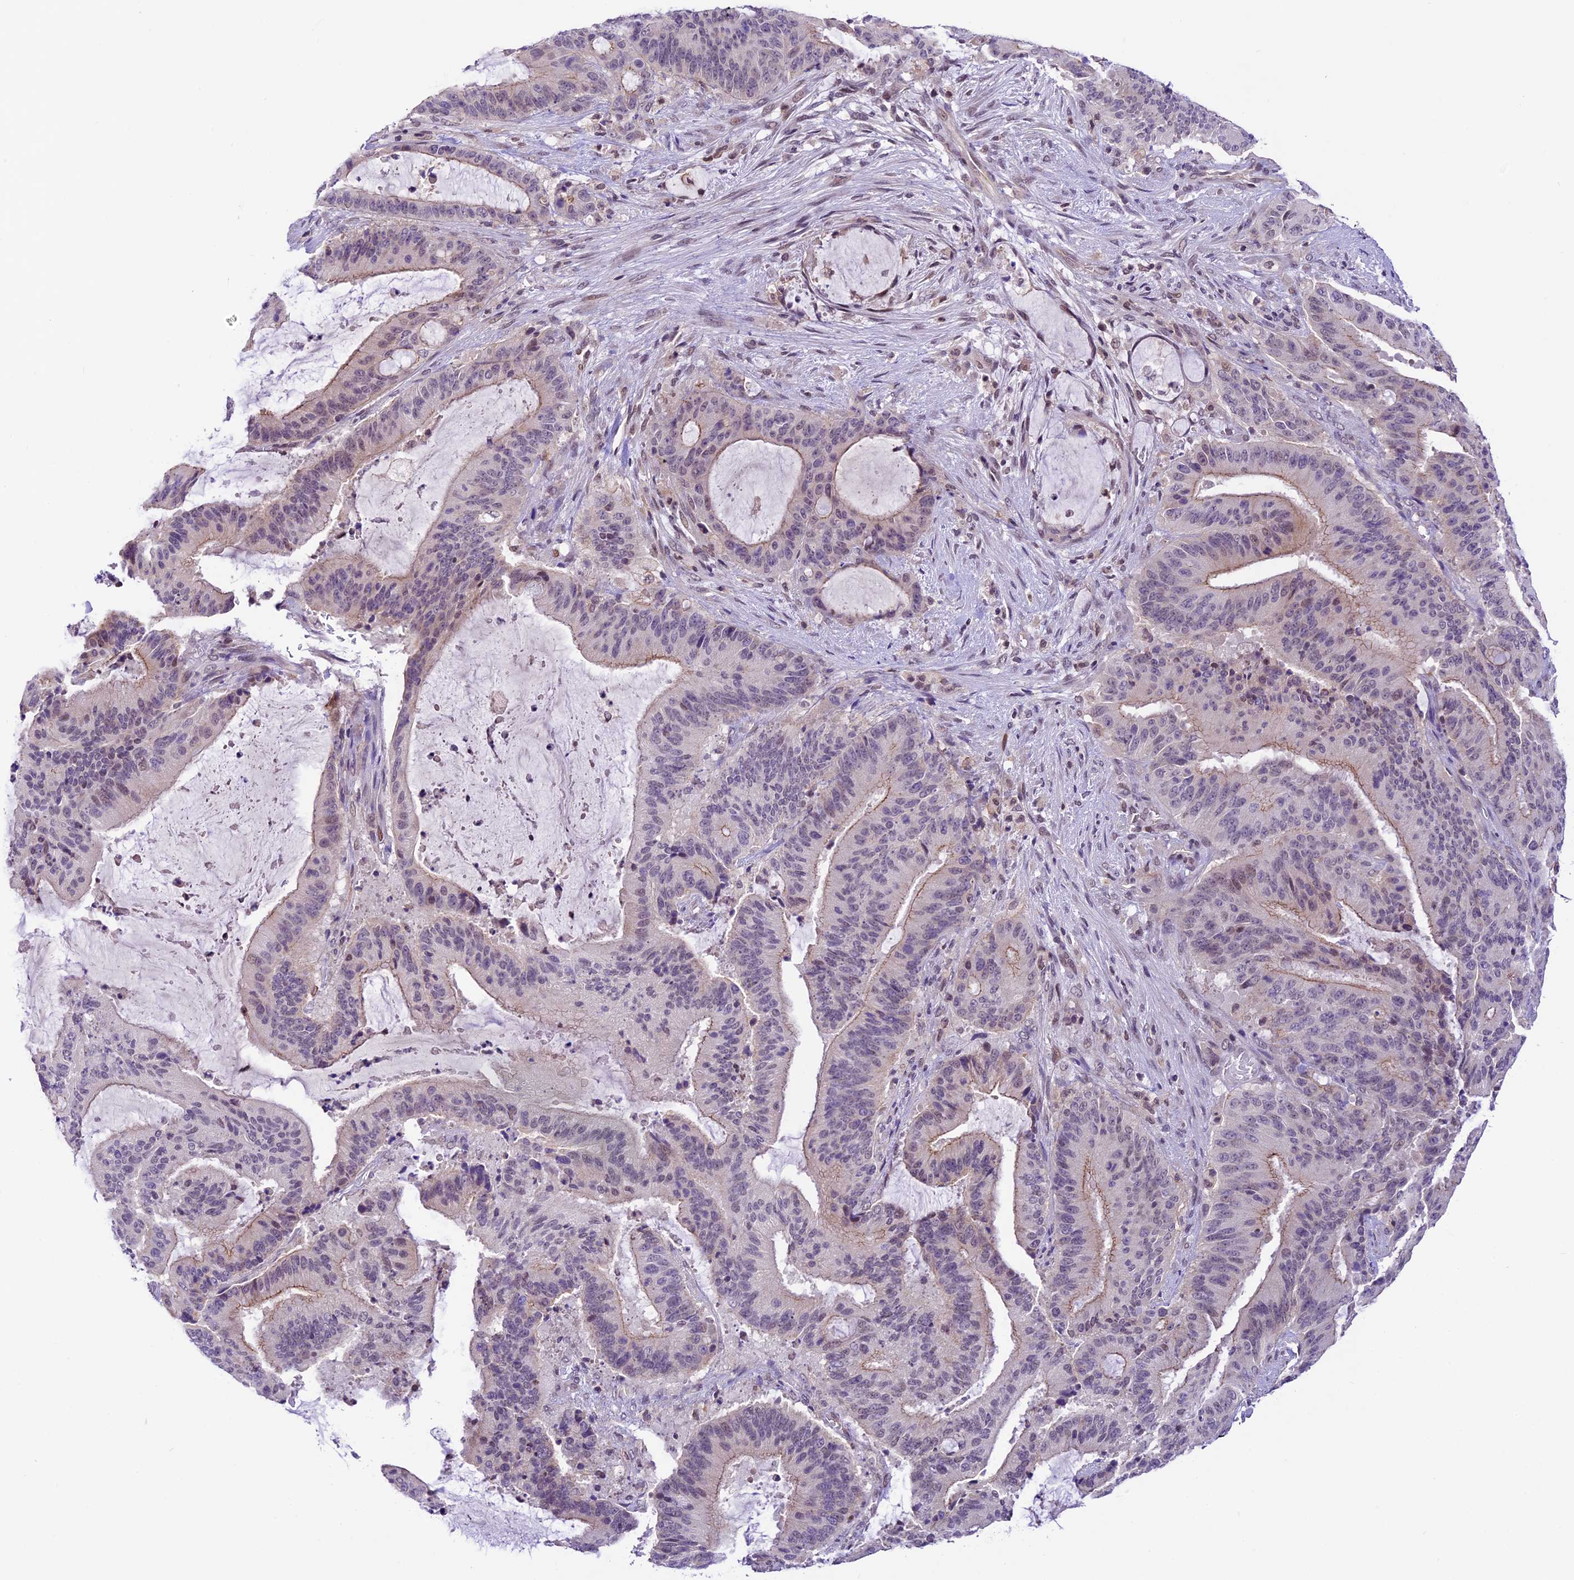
{"staining": {"intensity": "moderate", "quantity": "<25%", "location": "cytoplasmic/membranous"}, "tissue": "liver cancer", "cell_type": "Tumor cells", "image_type": "cancer", "snomed": [{"axis": "morphology", "description": "Normal tissue, NOS"}, {"axis": "morphology", "description": "Cholangiocarcinoma"}, {"axis": "topography", "description": "Liver"}, {"axis": "topography", "description": "Peripheral nerve tissue"}], "caption": "Liver cancer stained with DAB (3,3'-diaminobenzidine) immunohistochemistry displays low levels of moderate cytoplasmic/membranous expression in about <25% of tumor cells.", "gene": "SHKBP1", "patient": {"sex": "female", "age": 73}}